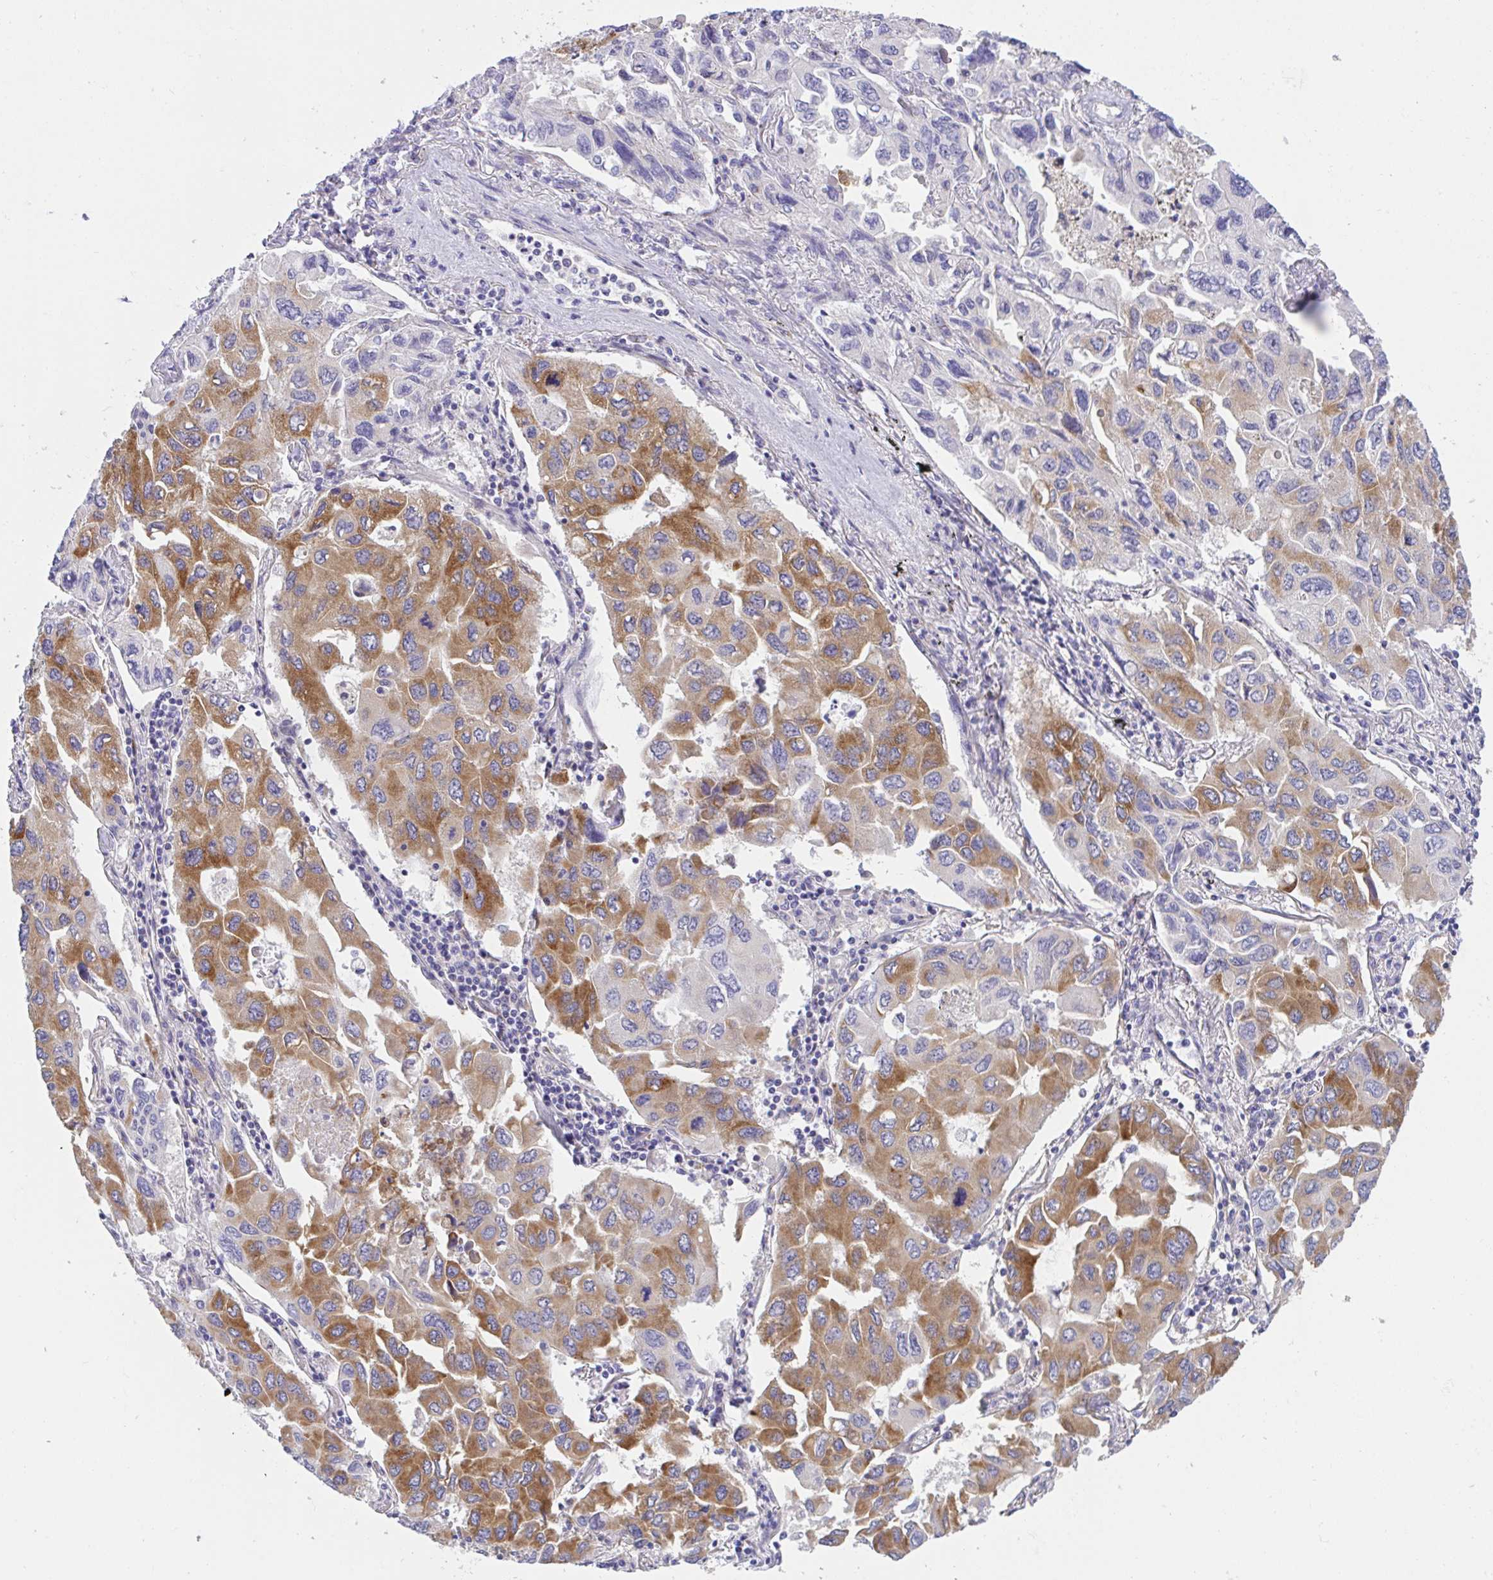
{"staining": {"intensity": "moderate", "quantity": "25%-75%", "location": "cytoplasmic/membranous"}, "tissue": "lung cancer", "cell_type": "Tumor cells", "image_type": "cancer", "snomed": [{"axis": "morphology", "description": "Adenocarcinoma, NOS"}, {"axis": "topography", "description": "Lung"}], "caption": "A brown stain labels moderate cytoplasmic/membranous staining of a protein in lung cancer tumor cells.", "gene": "MIA3", "patient": {"sex": "male", "age": 64}}